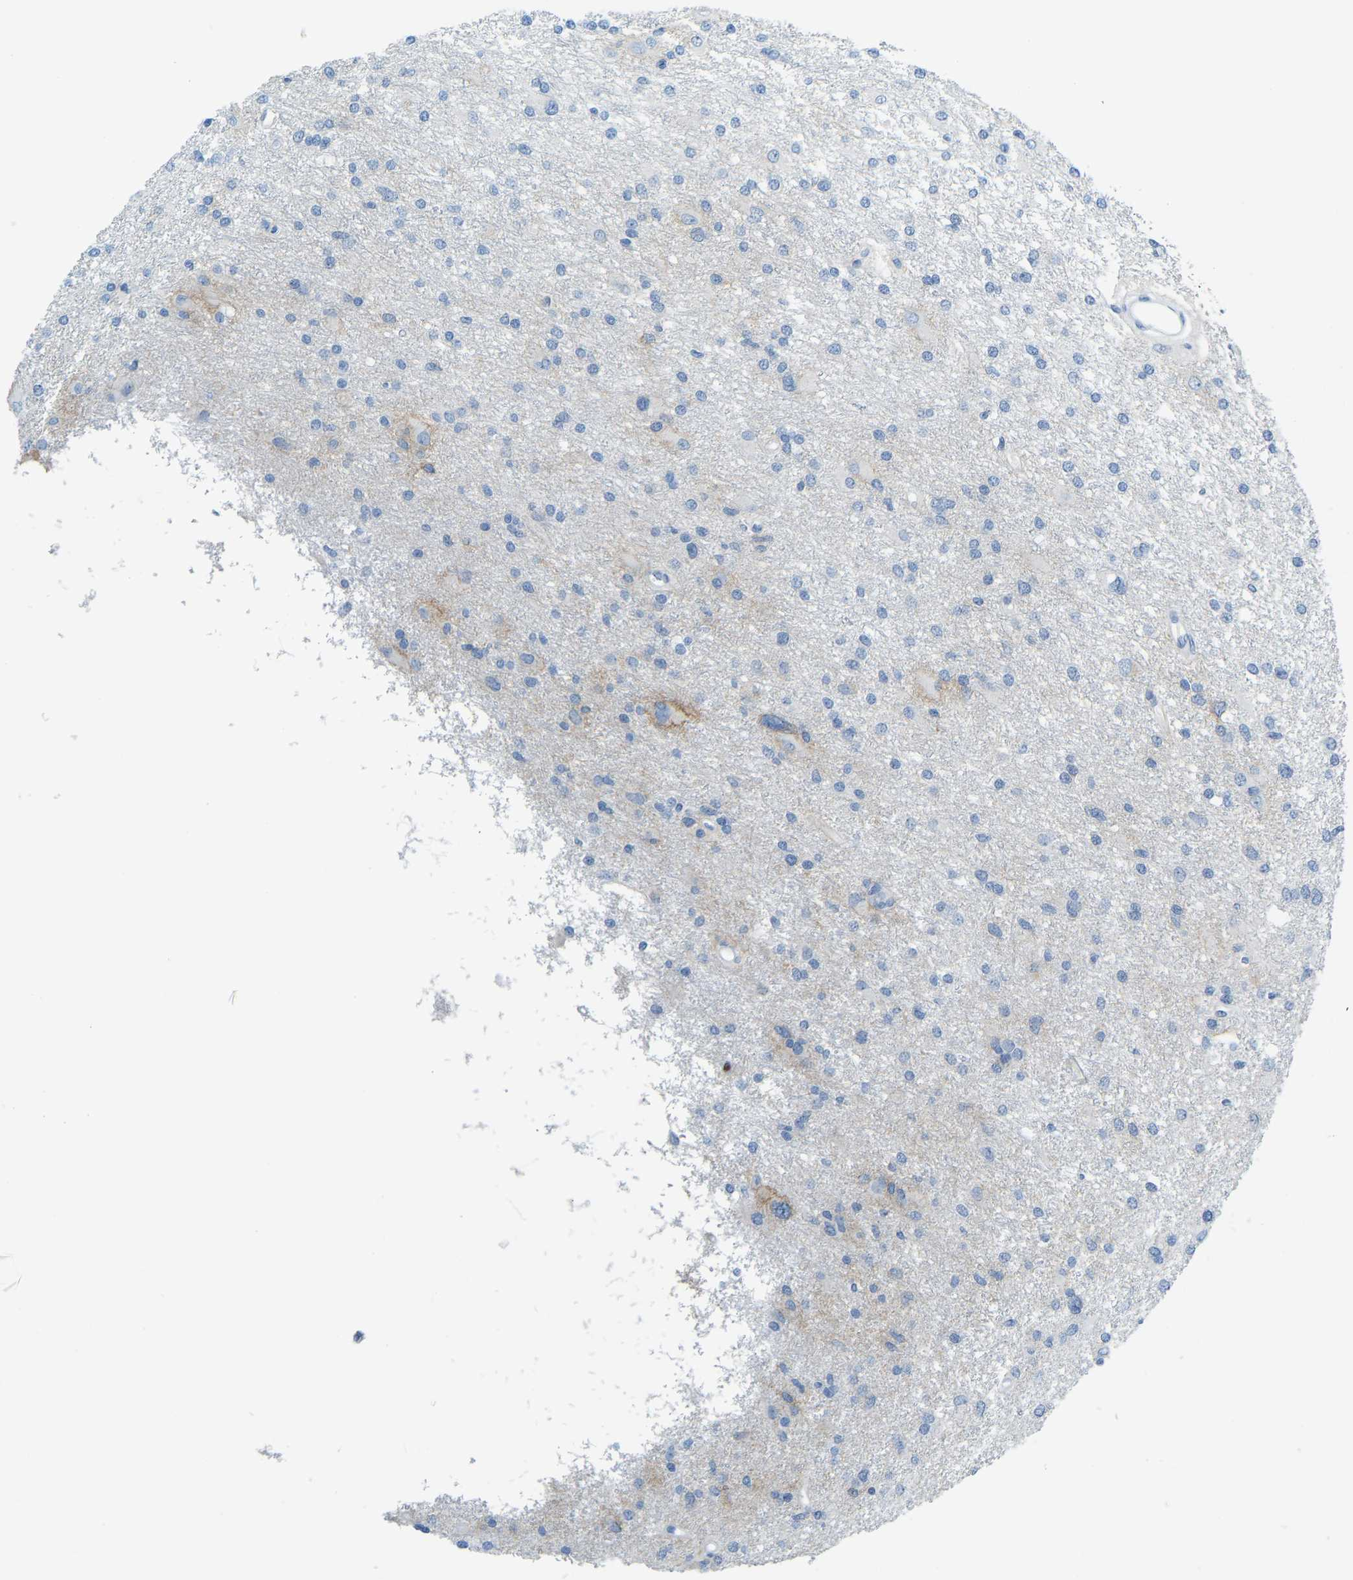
{"staining": {"intensity": "negative", "quantity": "none", "location": "none"}, "tissue": "glioma", "cell_type": "Tumor cells", "image_type": "cancer", "snomed": [{"axis": "morphology", "description": "Glioma, malignant, High grade"}, {"axis": "topography", "description": "Brain"}], "caption": "Immunohistochemical staining of malignant glioma (high-grade) exhibits no significant positivity in tumor cells.", "gene": "SERPINB3", "patient": {"sex": "female", "age": 59}}